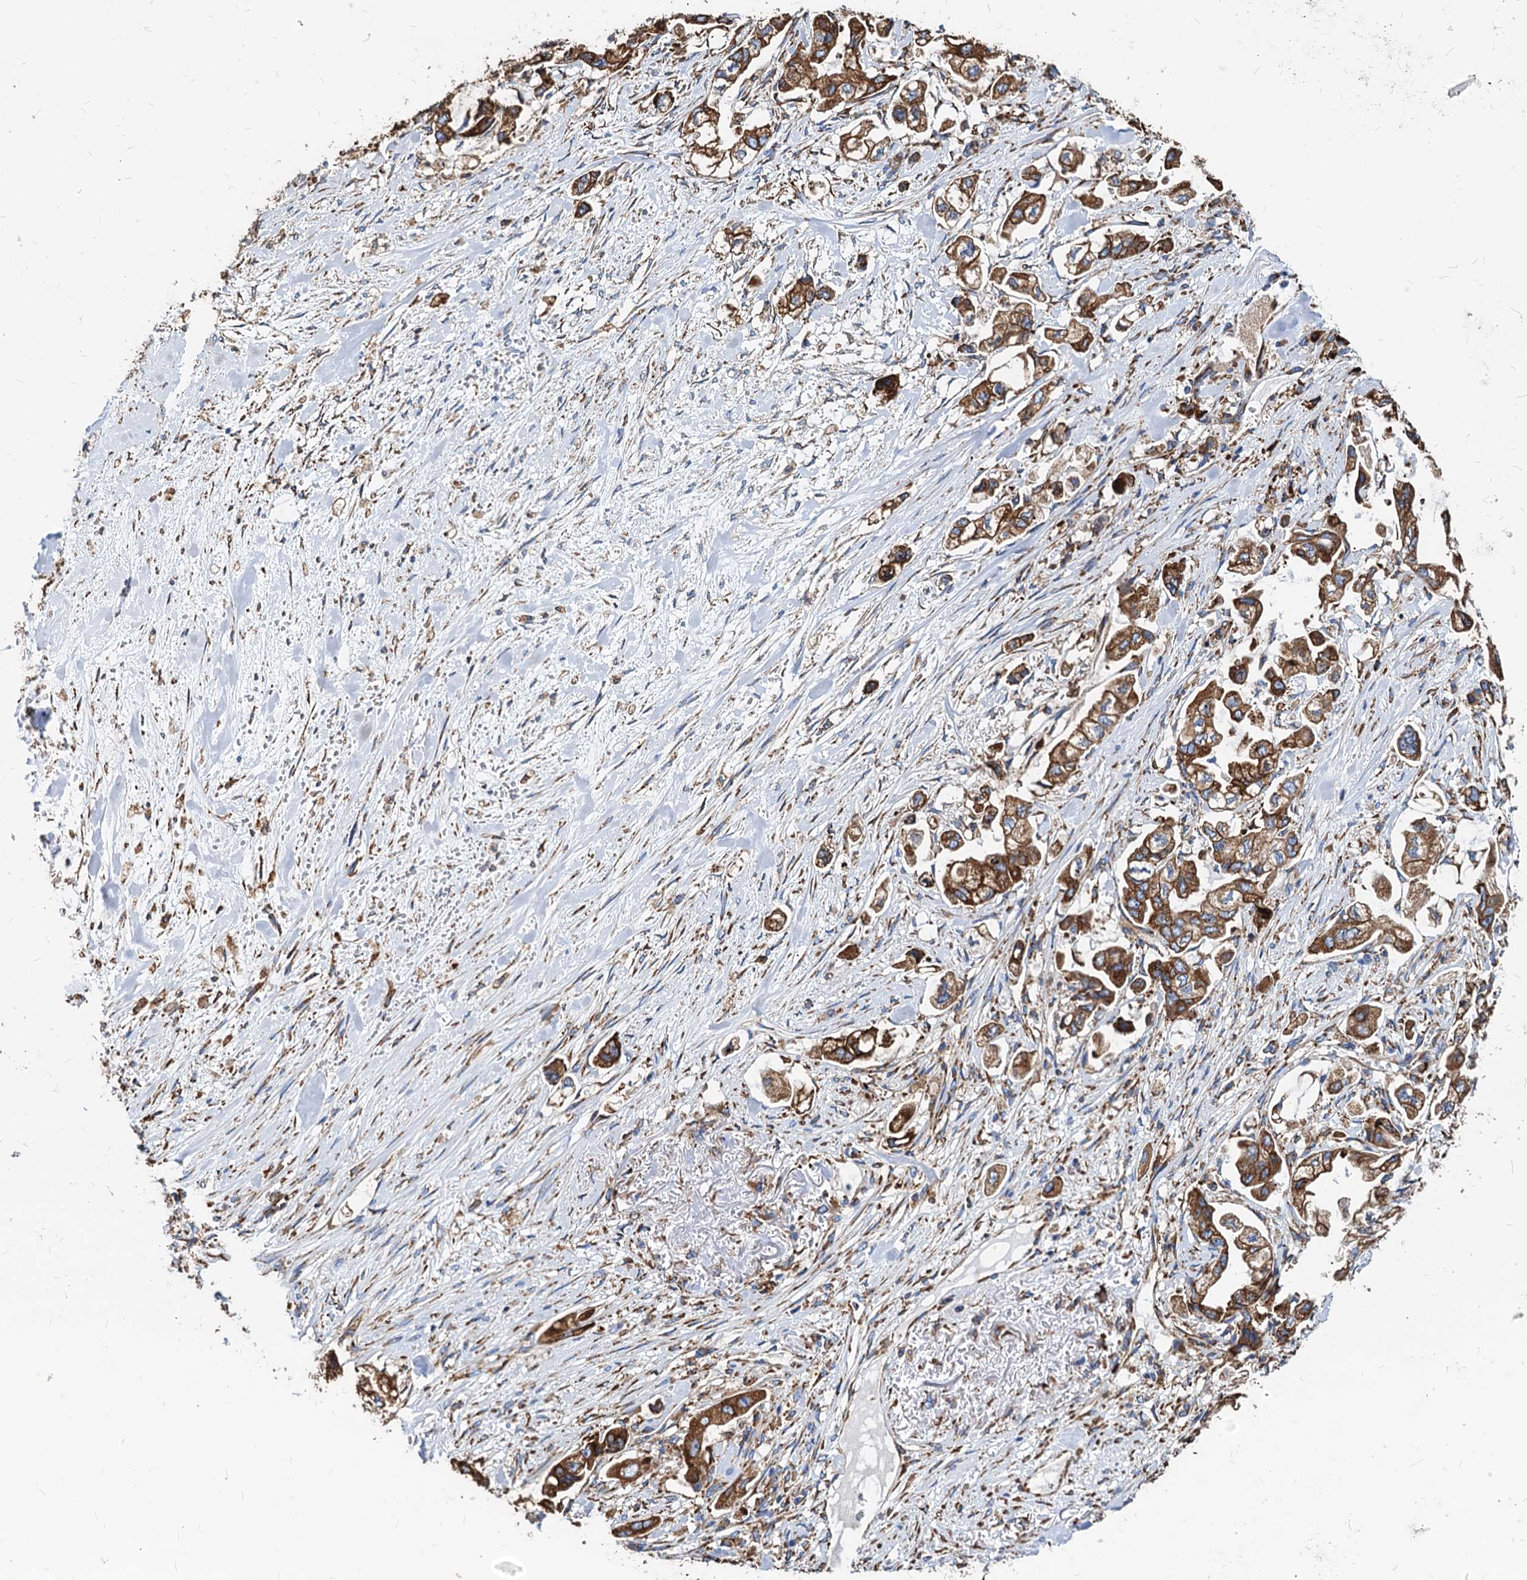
{"staining": {"intensity": "strong", "quantity": ">75%", "location": "cytoplasmic/membranous"}, "tissue": "stomach cancer", "cell_type": "Tumor cells", "image_type": "cancer", "snomed": [{"axis": "morphology", "description": "Adenocarcinoma, NOS"}, {"axis": "topography", "description": "Stomach"}], "caption": "Tumor cells exhibit high levels of strong cytoplasmic/membranous staining in approximately >75% of cells in stomach cancer.", "gene": "HSPA5", "patient": {"sex": "male", "age": 62}}